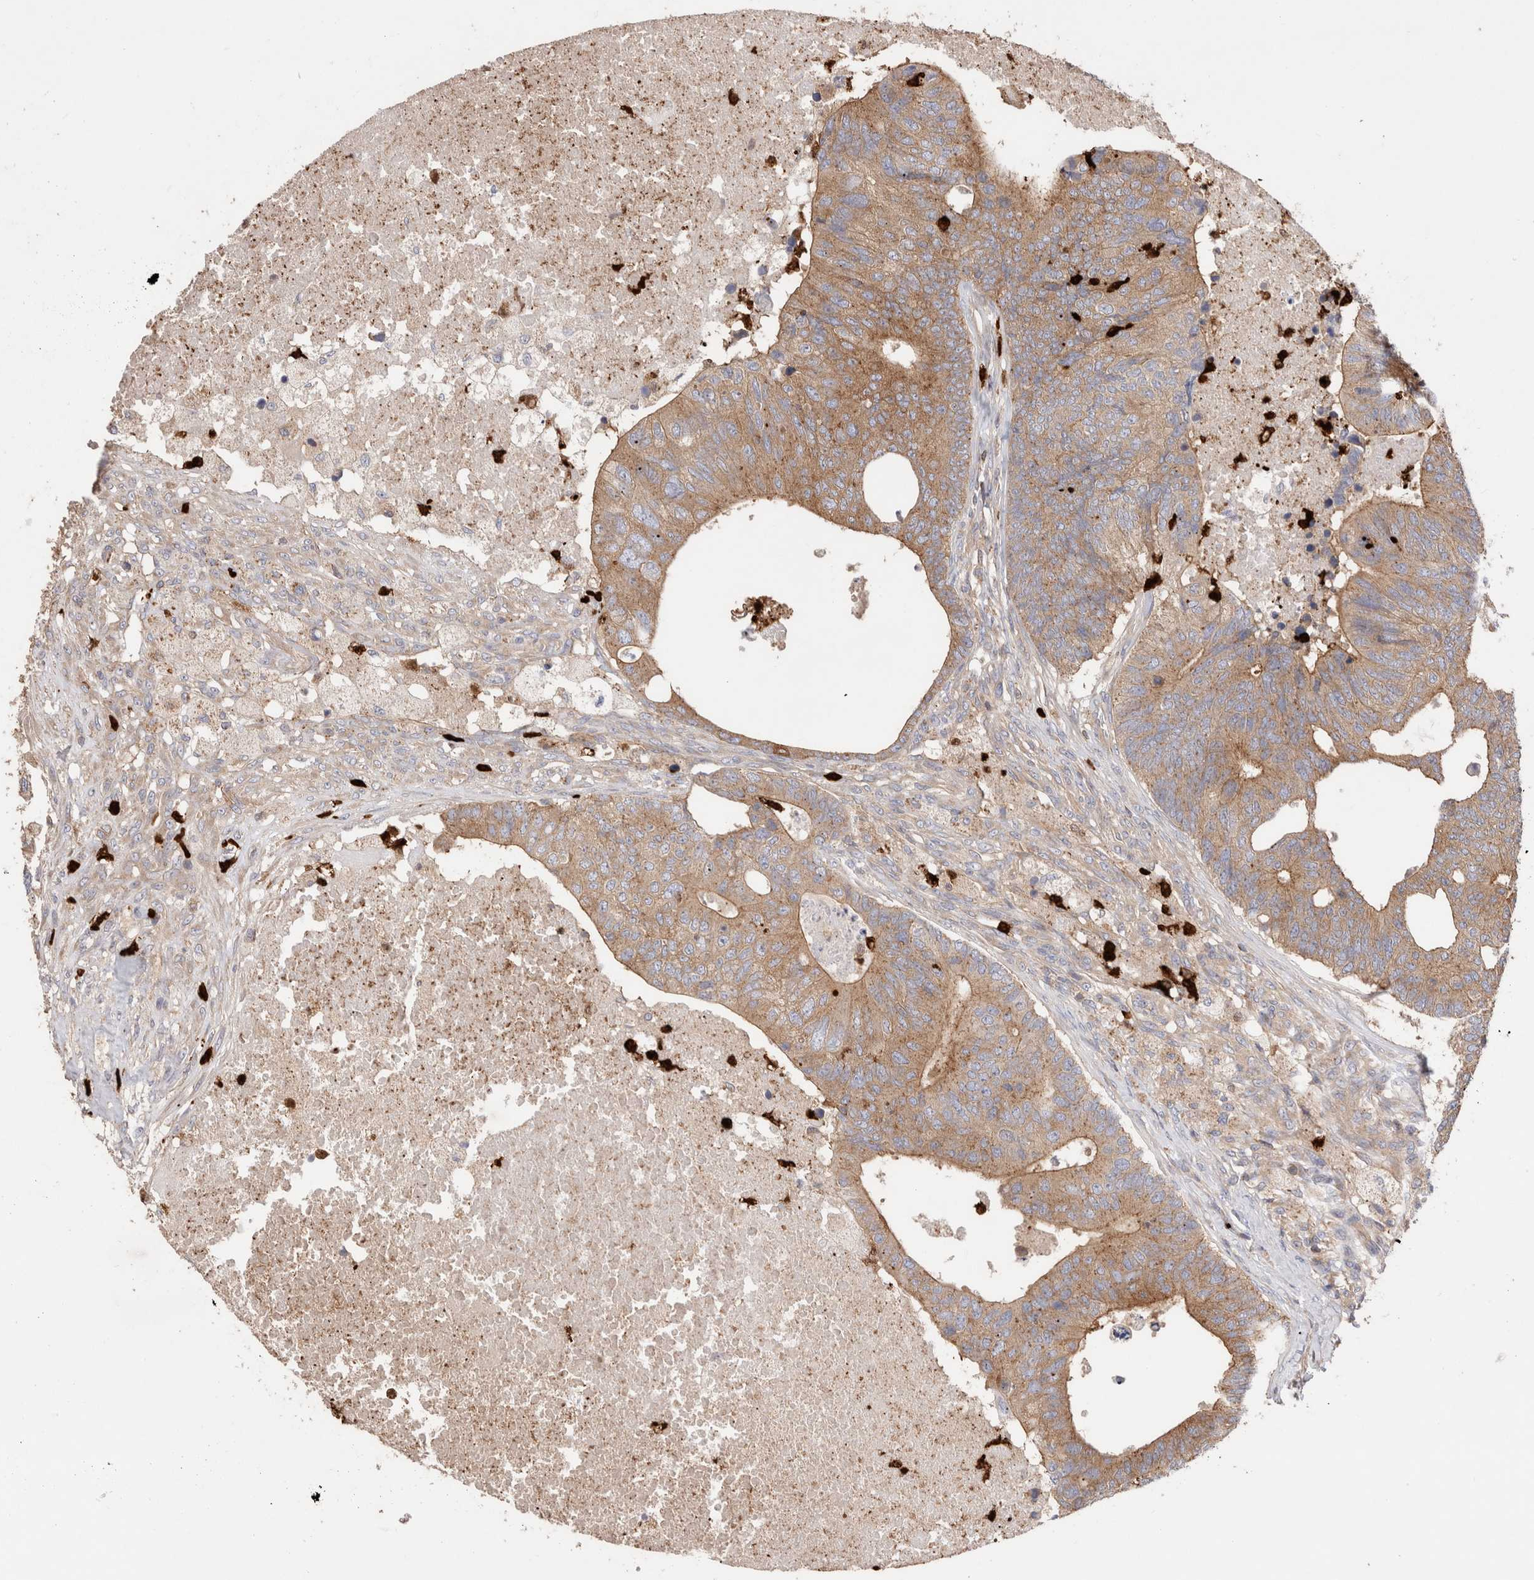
{"staining": {"intensity": "moderate", "quantity": ">75%", "location": "cytoplasmic/membranous"}, "tissue": "colorectal cancer", "cell_type": "Tumor cells", "image_type": "cancer", "snomed": [{"axis": "morphology", "description": "Adenocarcinoma, NOS"}, {"axis": "topography", "description": "Colon"}], "caption": "This histopathology image exhibits adenocarcinoma (colorectal) stained with IHC to label a protein in brown. The cytoplasmic/membranous of tumor cells show moderate positivity for the protein. Nuclei are counter-stained blue.", "gene": "NXT2", "patient": {"sex": "female", "age": 67}}